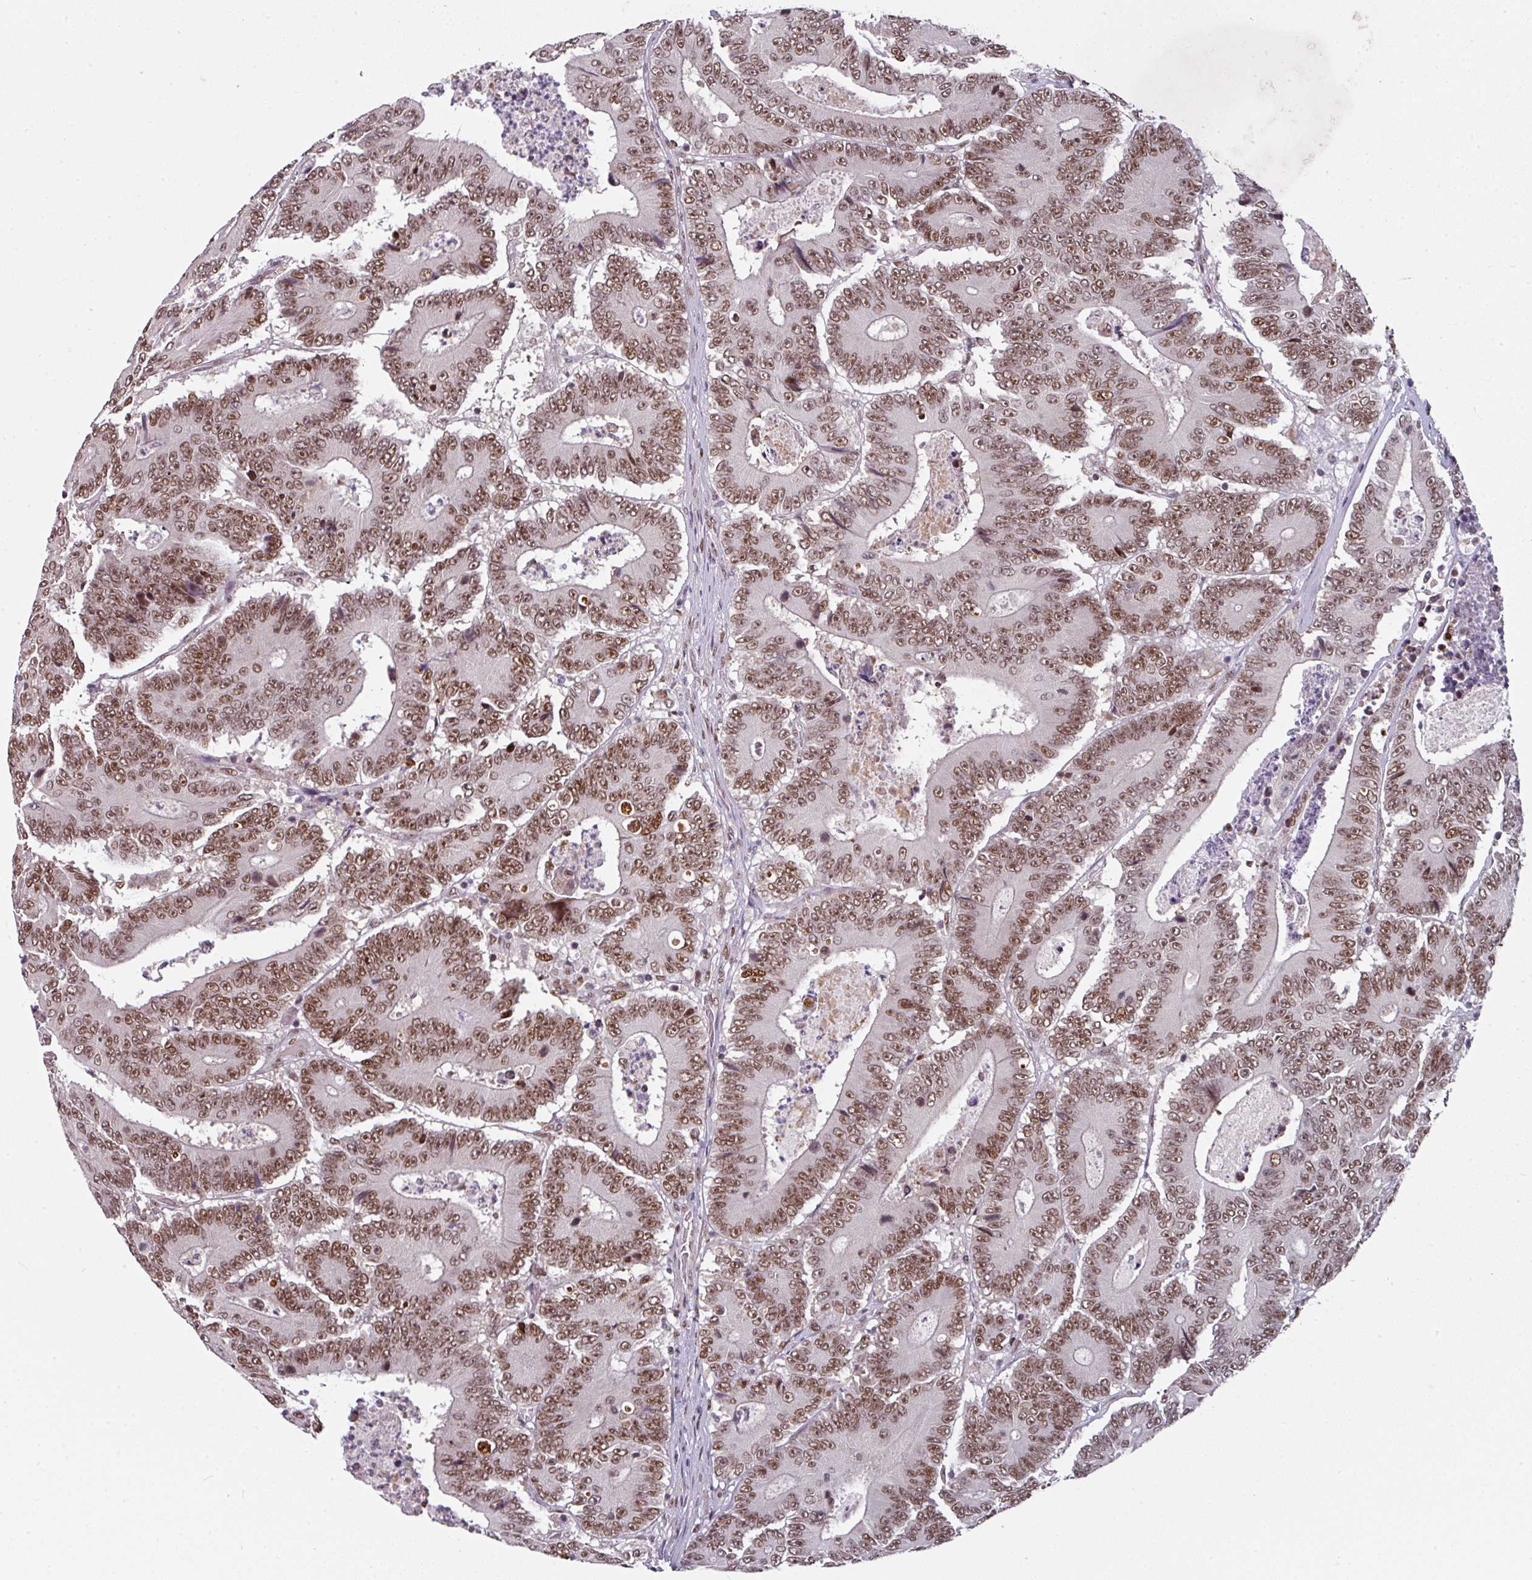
{"staining": {"intensity": "moderate", "quantity": ">75%", "location": "nuclear"}, "tissue": "colorectal cancer", "cell_type": "Tumor cells", "image_type": "cancer", "snomed": [{"axis": "morphology", "description": "Adenocarcinoma, NOS"}, {"axis": "topography", "description": "Colon"}], "caption": "Protein analysis of colorectal cancer (adenocarcinoma) tissue shows moderate nuclear expression in about >75% of tumor cells.", "gene": "RAD50", "patient": {"sex": "male", "age": 83}}